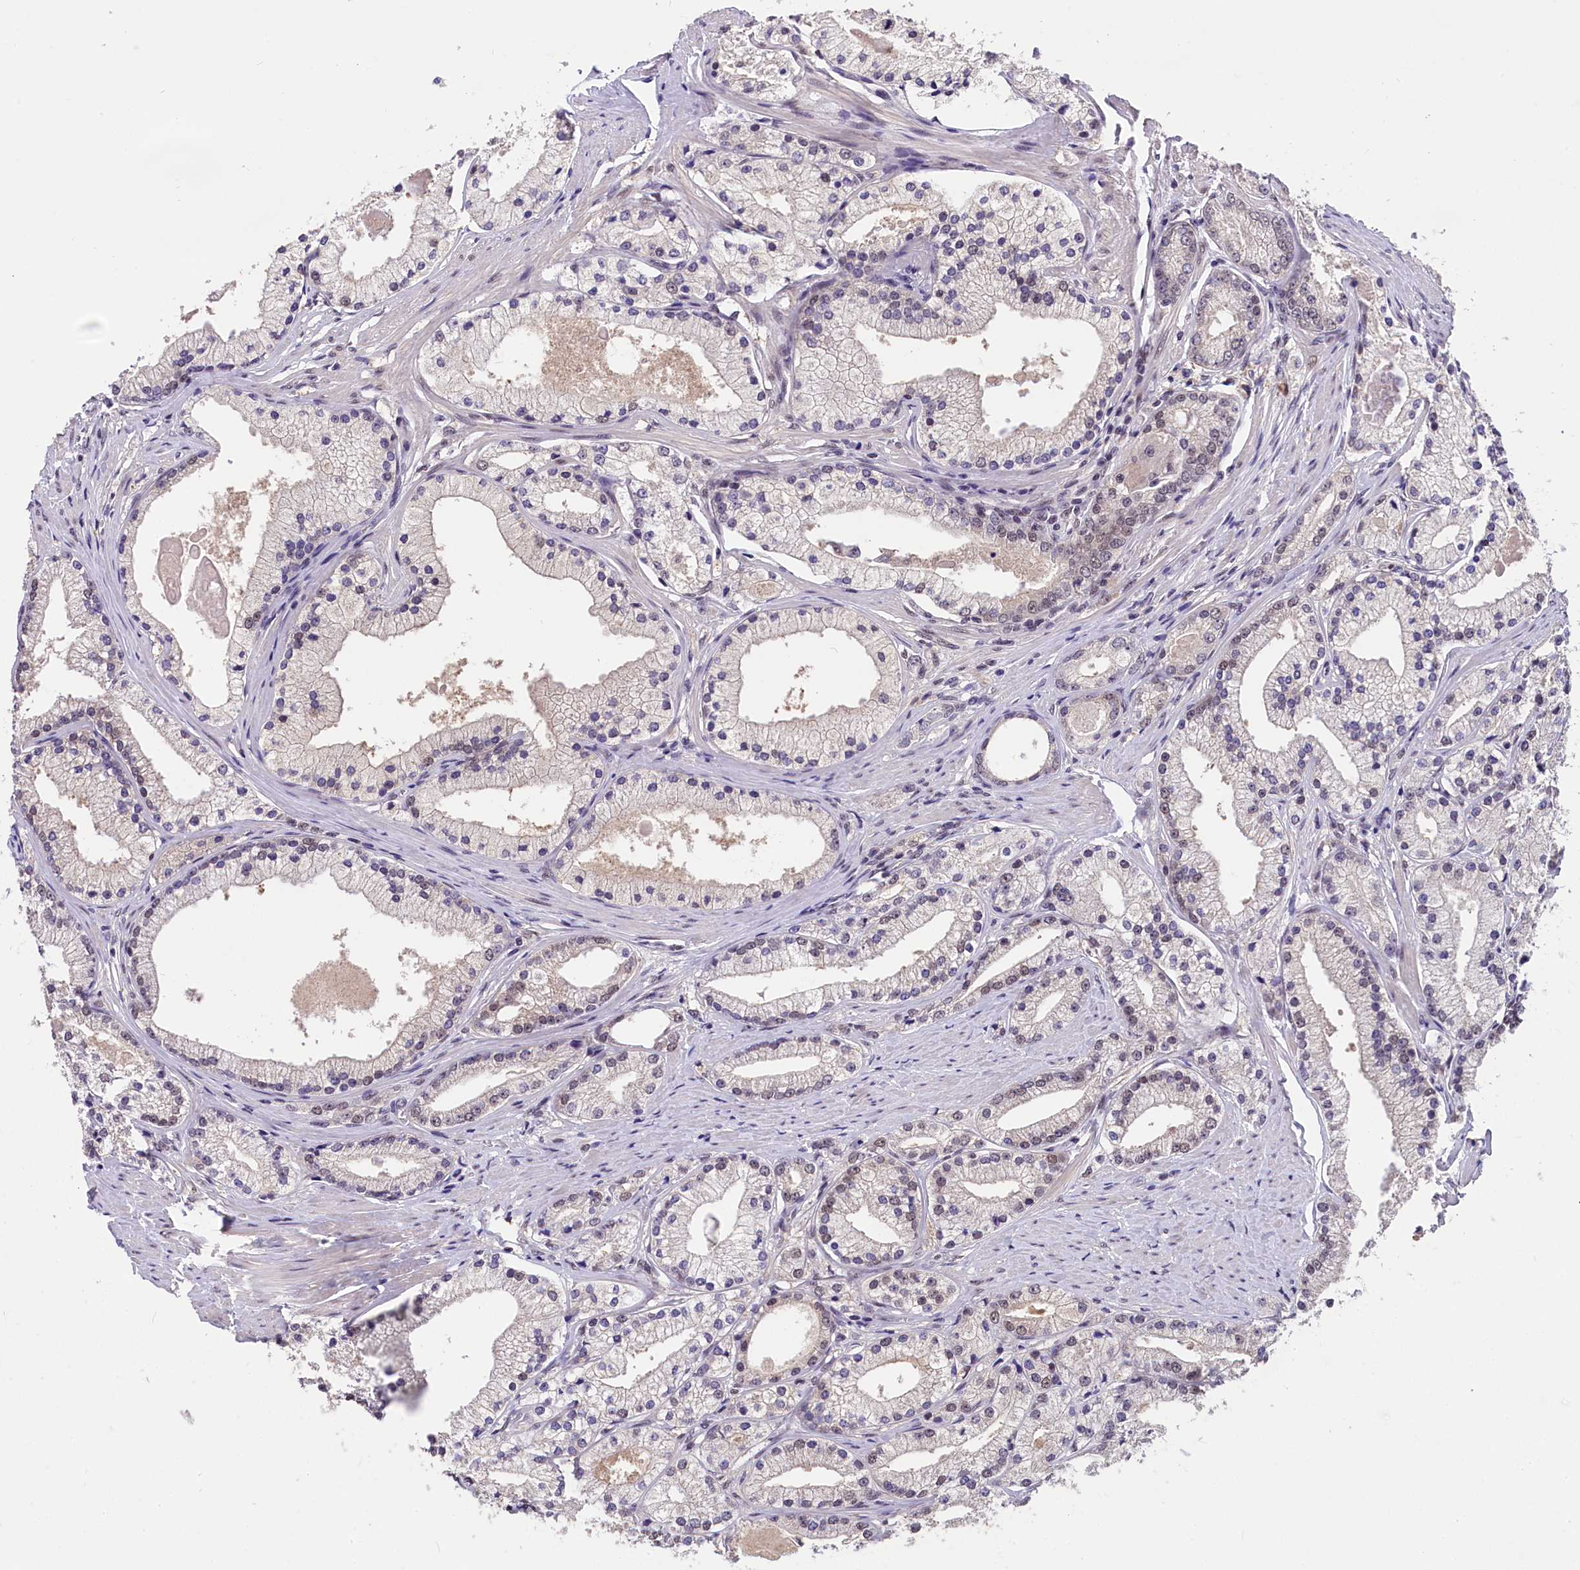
{"staining": {"intensity": "moderate", "quantity": "25%-75%", "location": "nuclear"}, "tissue": "prostate cancer", "cell_type": "Tumor cells", "image_type": "cancer", "snomed": [{"axis": "morphology", "description": "Adenocarcinoma, Low grade"}, {"axis": "topography", "description": "Prostate"}], "caption": "Immunohistochemical staining of human adenocarcinoma (low-grade) (prostate) reveals moderate nuclear protein staining in approximately 25%-75% of tumor cells. The staining was performed using DAB to visualize the protein expression in brown, while the nuclei were stained in blue with hematoxylin (Magnification: 20x).", "gene": "ZC3H4", "patient": {"sex": "male", "age": 57}}